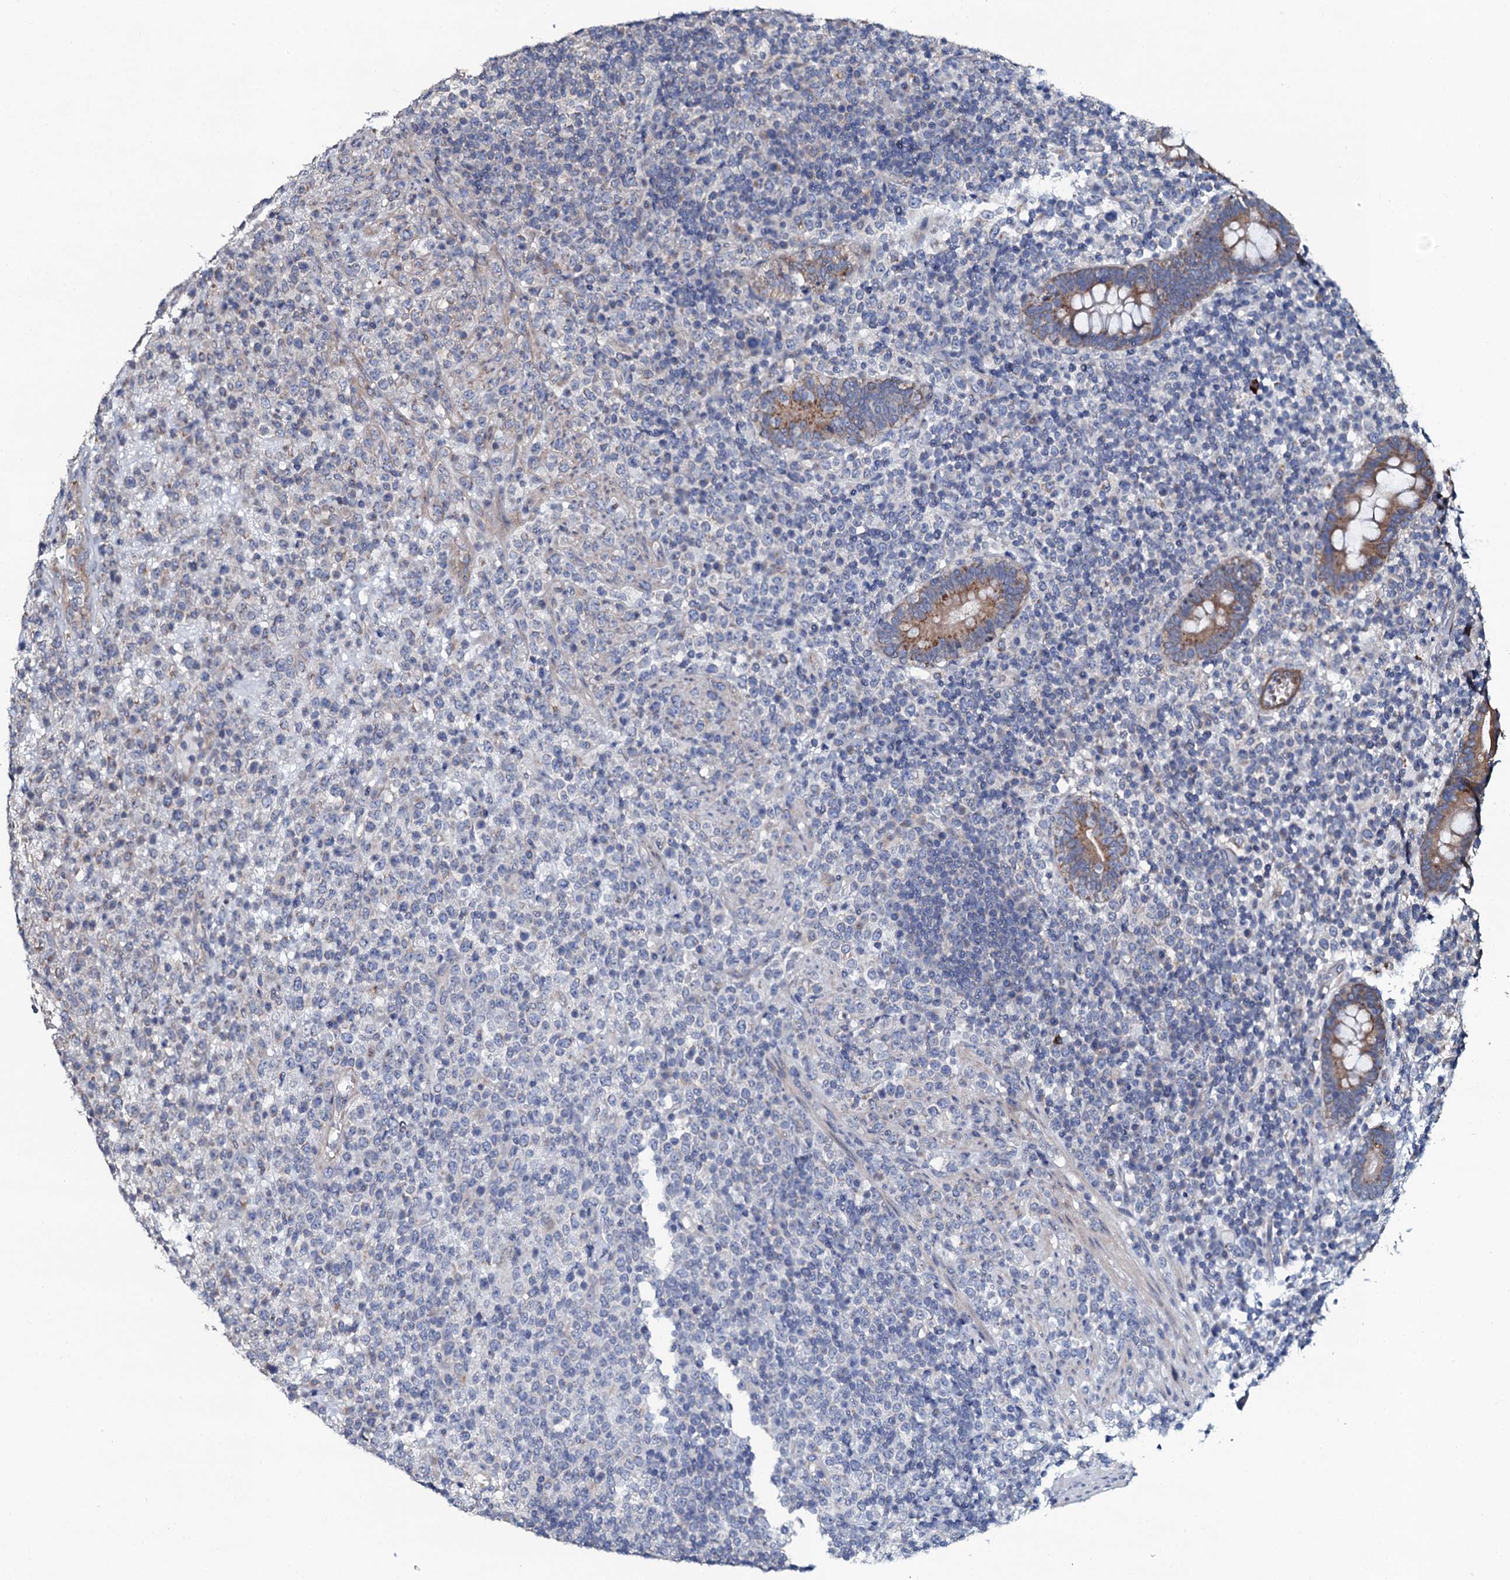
{"staining": {"intensity": "weak", "quantity": "<25%", "location": "cytoplasmic/membranous"}, "tissue": "lymphoma", "cell_type": "Tumor cells", "image_type": "cancer", "snomed": [{"axis": "morphology", "description": "Malignant lymphoma, non-Hodgkin's type, High grade"}, {"axis": "topography", "description": "Colon"}], "caption": "The IHC image has no significant staining in tumor cells of lymphoma tissue.", "gene": "GLCE", "patient": {"sex": "female", "age": 53}}